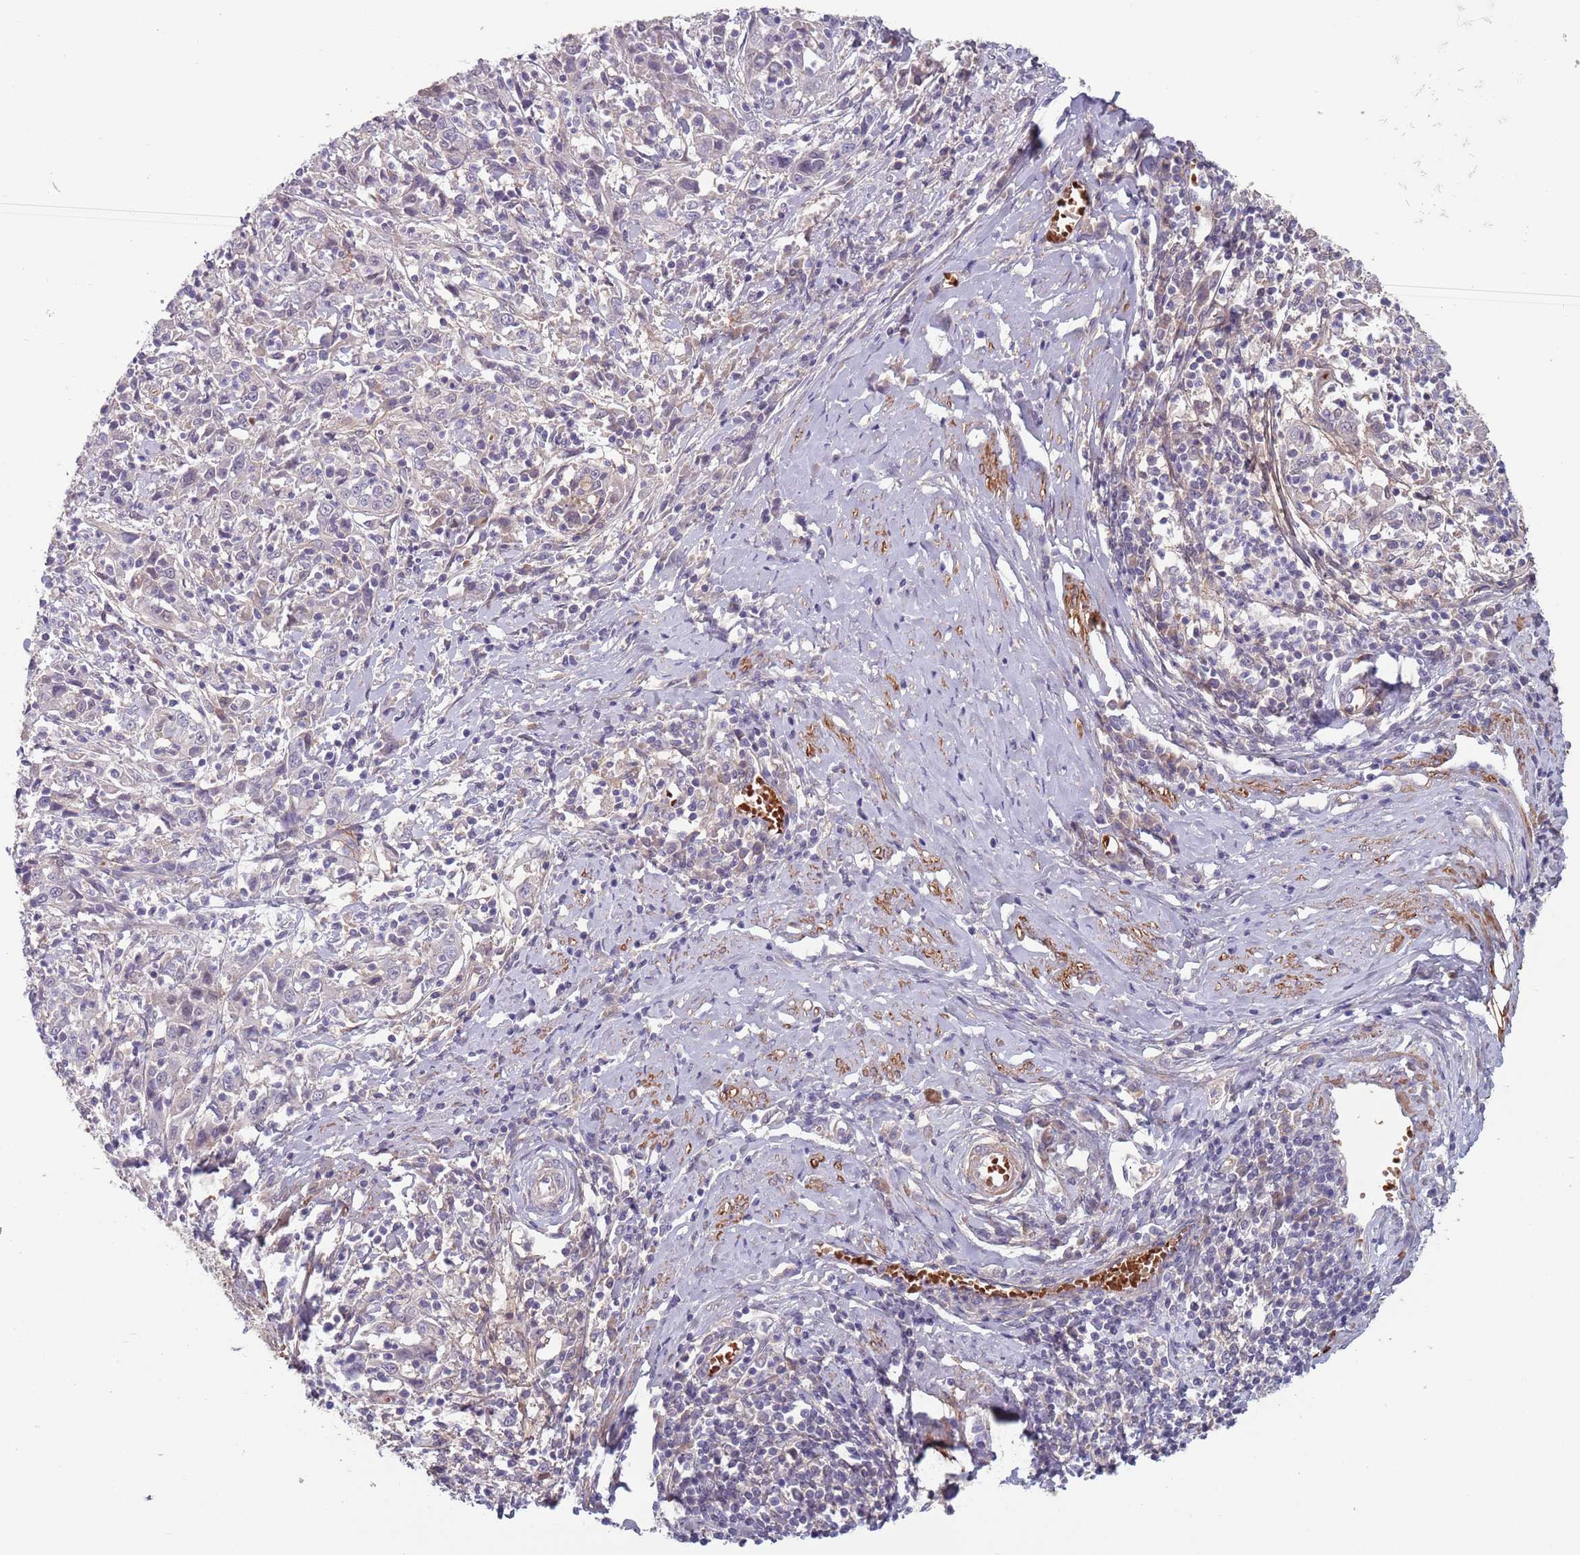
{"staining": {"intensity": "negative", "quantity": "none", "location": "none"}, "tissue": "cervical cancer", "cell_type": "Tumor cells", "image_type": "cancer", "snomed": [{"axis": "morphology", "description": "Squamous cell carcinoma, NOS"}, {"axis": "topography", "description": "Cervix"}], "caption": "Immunohistochemistry histopathology image of squamous cell carcinoma (cervical) stained for a protein (brown), which demonstrates no expression in tumor cells.", "gene": "CLNS1A", "patient": {"sex": "female", "age": 46}}